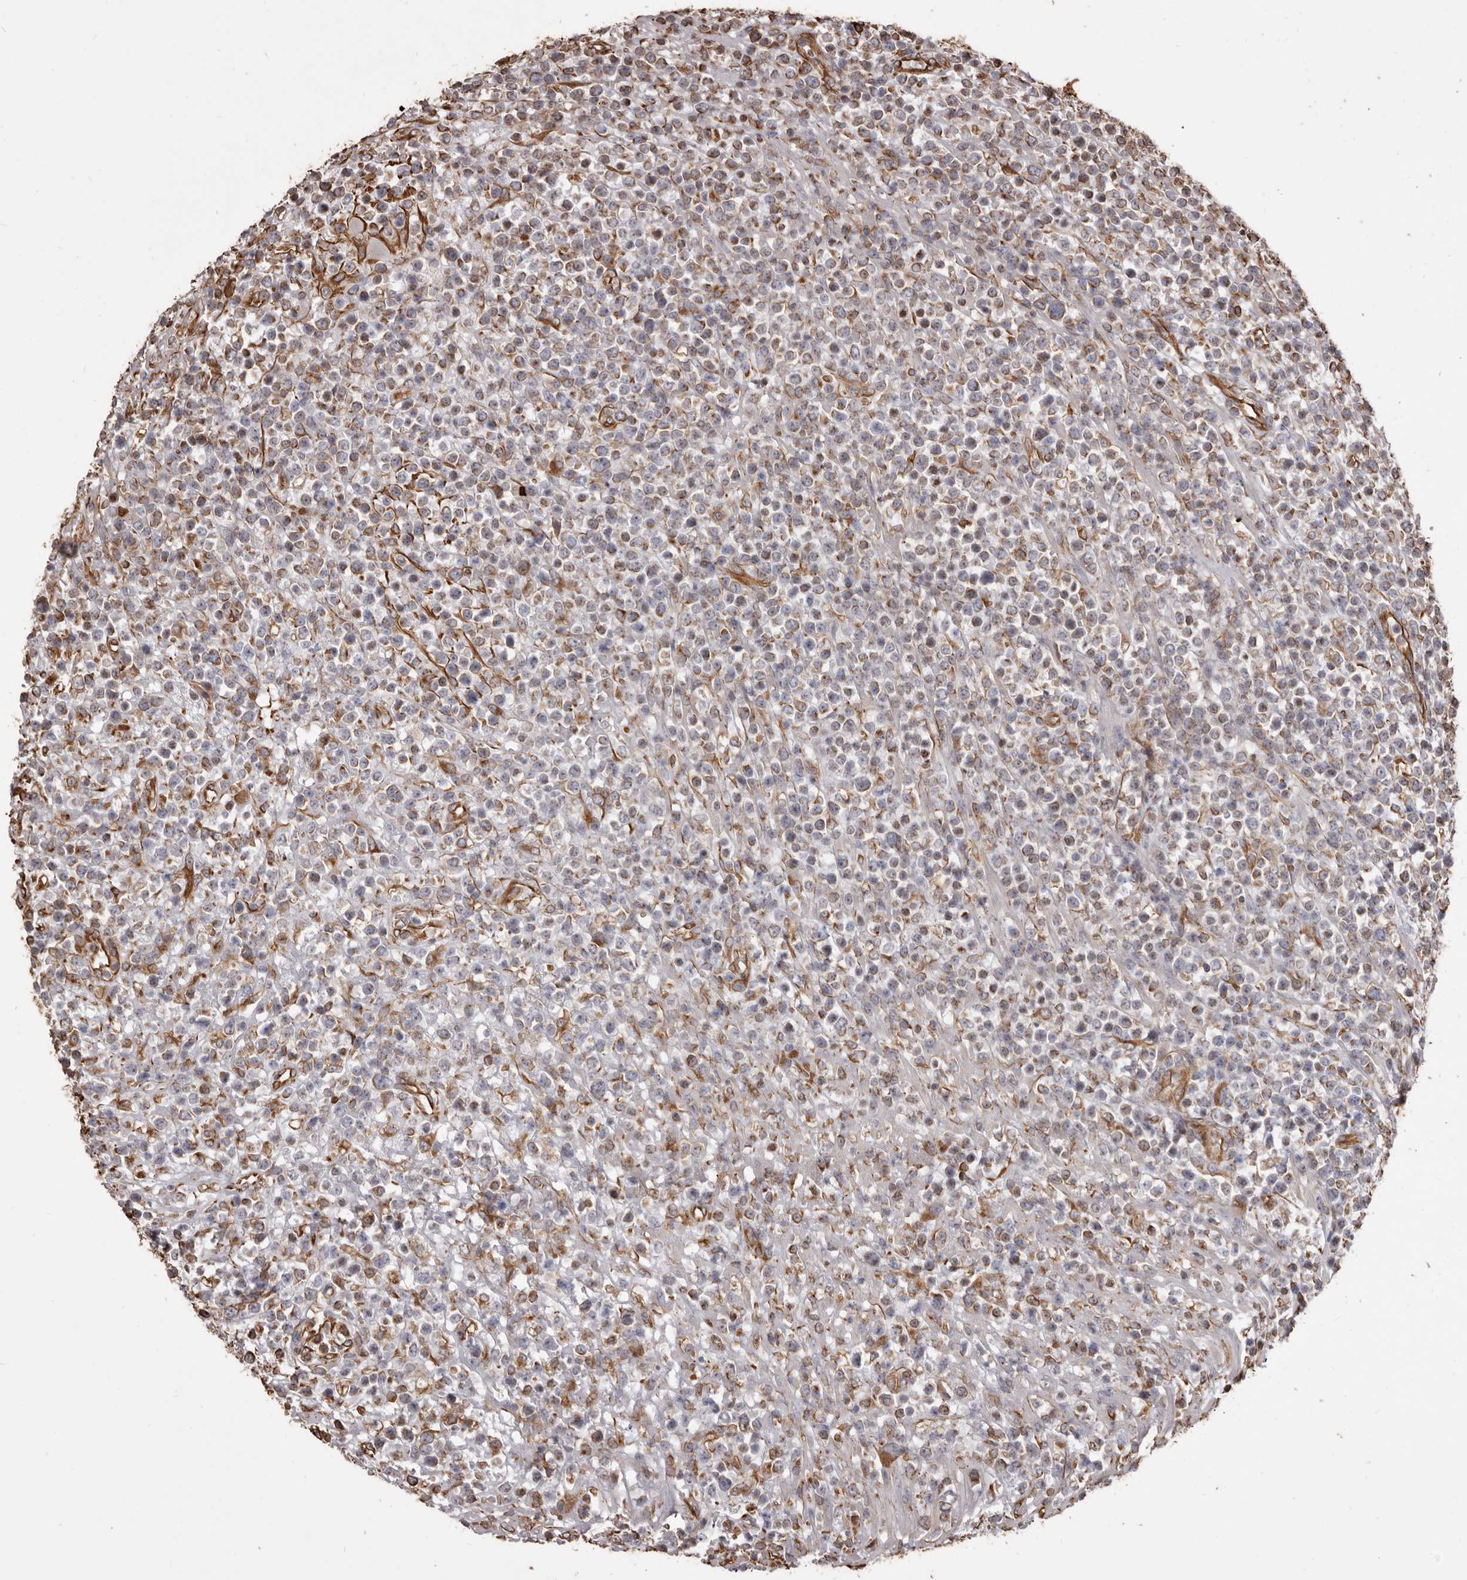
{"staining": {"intensity": "moderate", "quantity": "<25%", "location": "cytoplasmic/membranous"}, "tissue": "lymphoma", "cell_type": "Tumor cells", "image_type": "cancer", "snomed": [{"axis": "morphology", "description": "Malignant lymphoma, non-Hodgkin's type, High grade"}, {"axis": "topography", "description": "Colon"}], "caption": "Immunohistochemistry (IHC) photomicrograph of neoplastic tissue: human high-grade malignant lymphoma, non-Hodgkin's type stained using IHC reveals low levels of moderate protein expression localized specifically in the cytoplasmic/membranous of tumor cells, appearing as a cytoplasmic/membranous brown color.", "gene": "MTURN", "patient": {"sex": "female", "age": 53}}